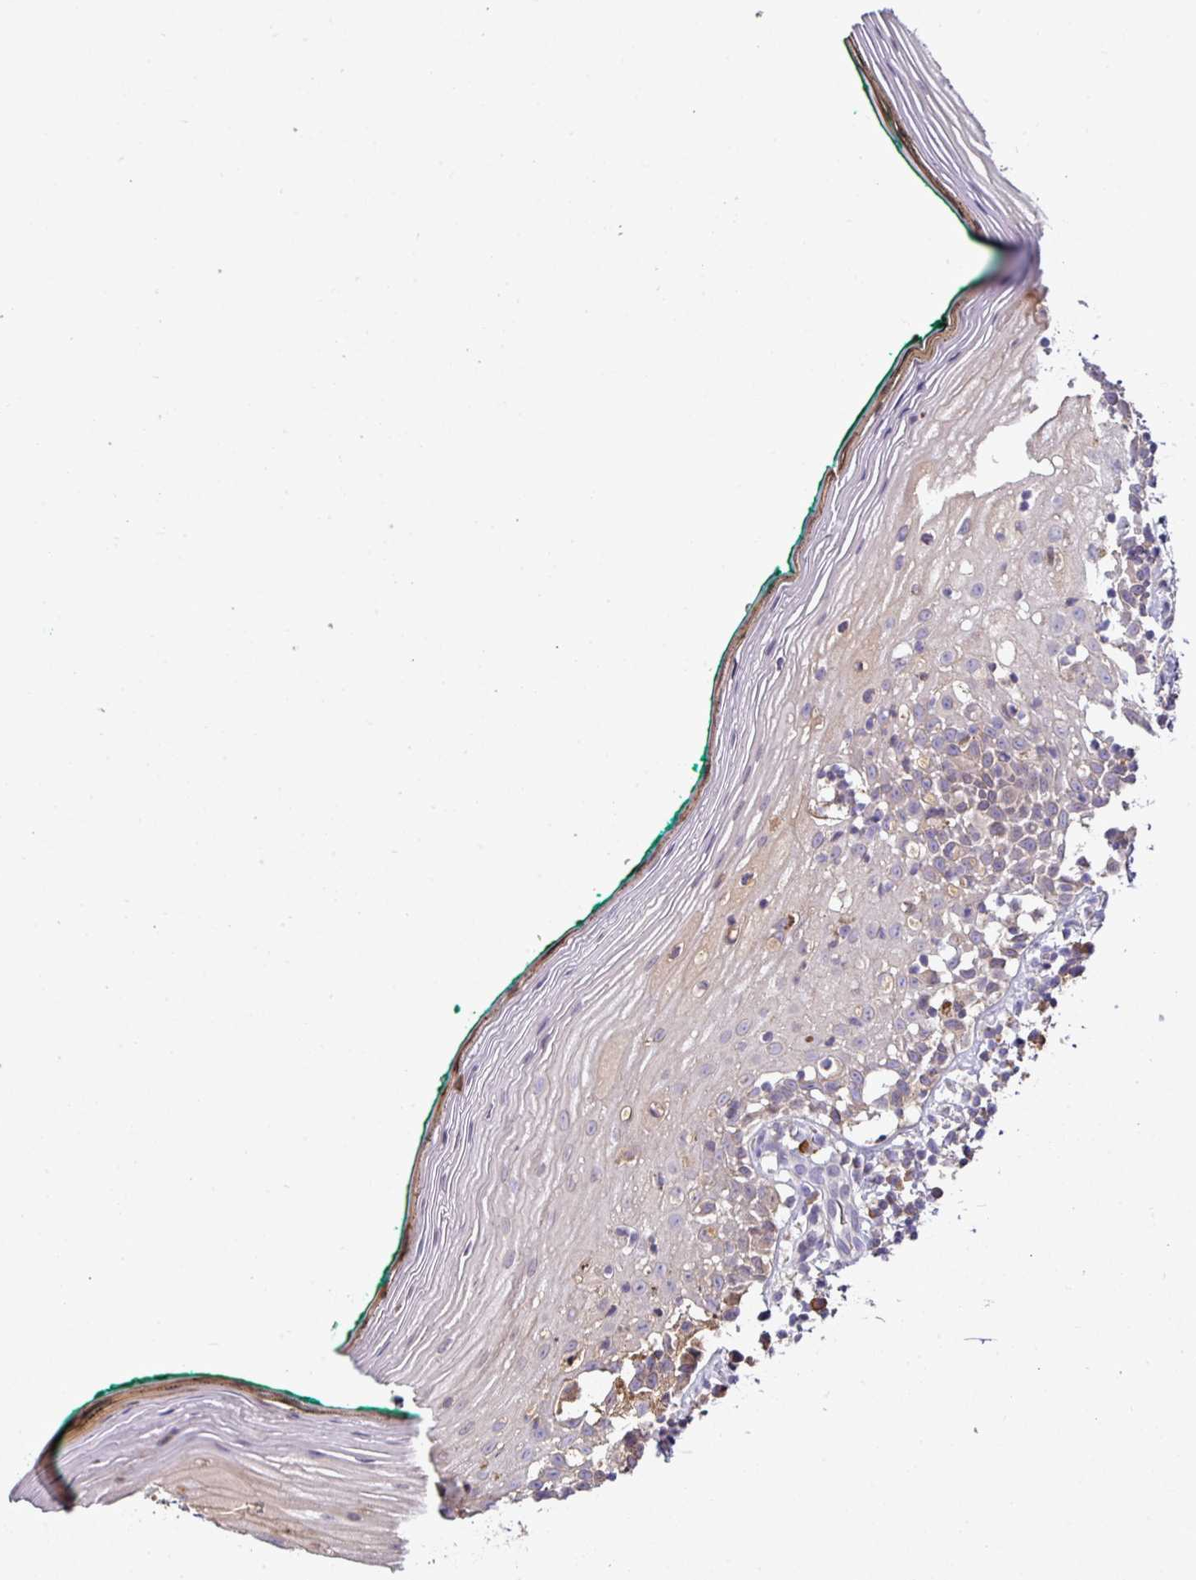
{"staining": {"intensity": "weak", "quantity": "<25%", "location": "cytoplasmic/membranous"}, "tissue": "oral mucosa", "cell_type": "Squamous epithelial cells", "image_type": "normal", "snomed": [{"axis": "morphology", "description": "Normal tissue, NOS"}, {"axis": "topography", "description": "Oral tissue"}], "caption": "This image is of unremarkable oral mucosa stained with immunohistochemistry (IHC) to label a protein in brown with the nuclei are counter-stained blue. There is no positivity in squamous epithelial cells.", "gene": "SLAMF6", "patient": {"sex": "female", "age": 83}}